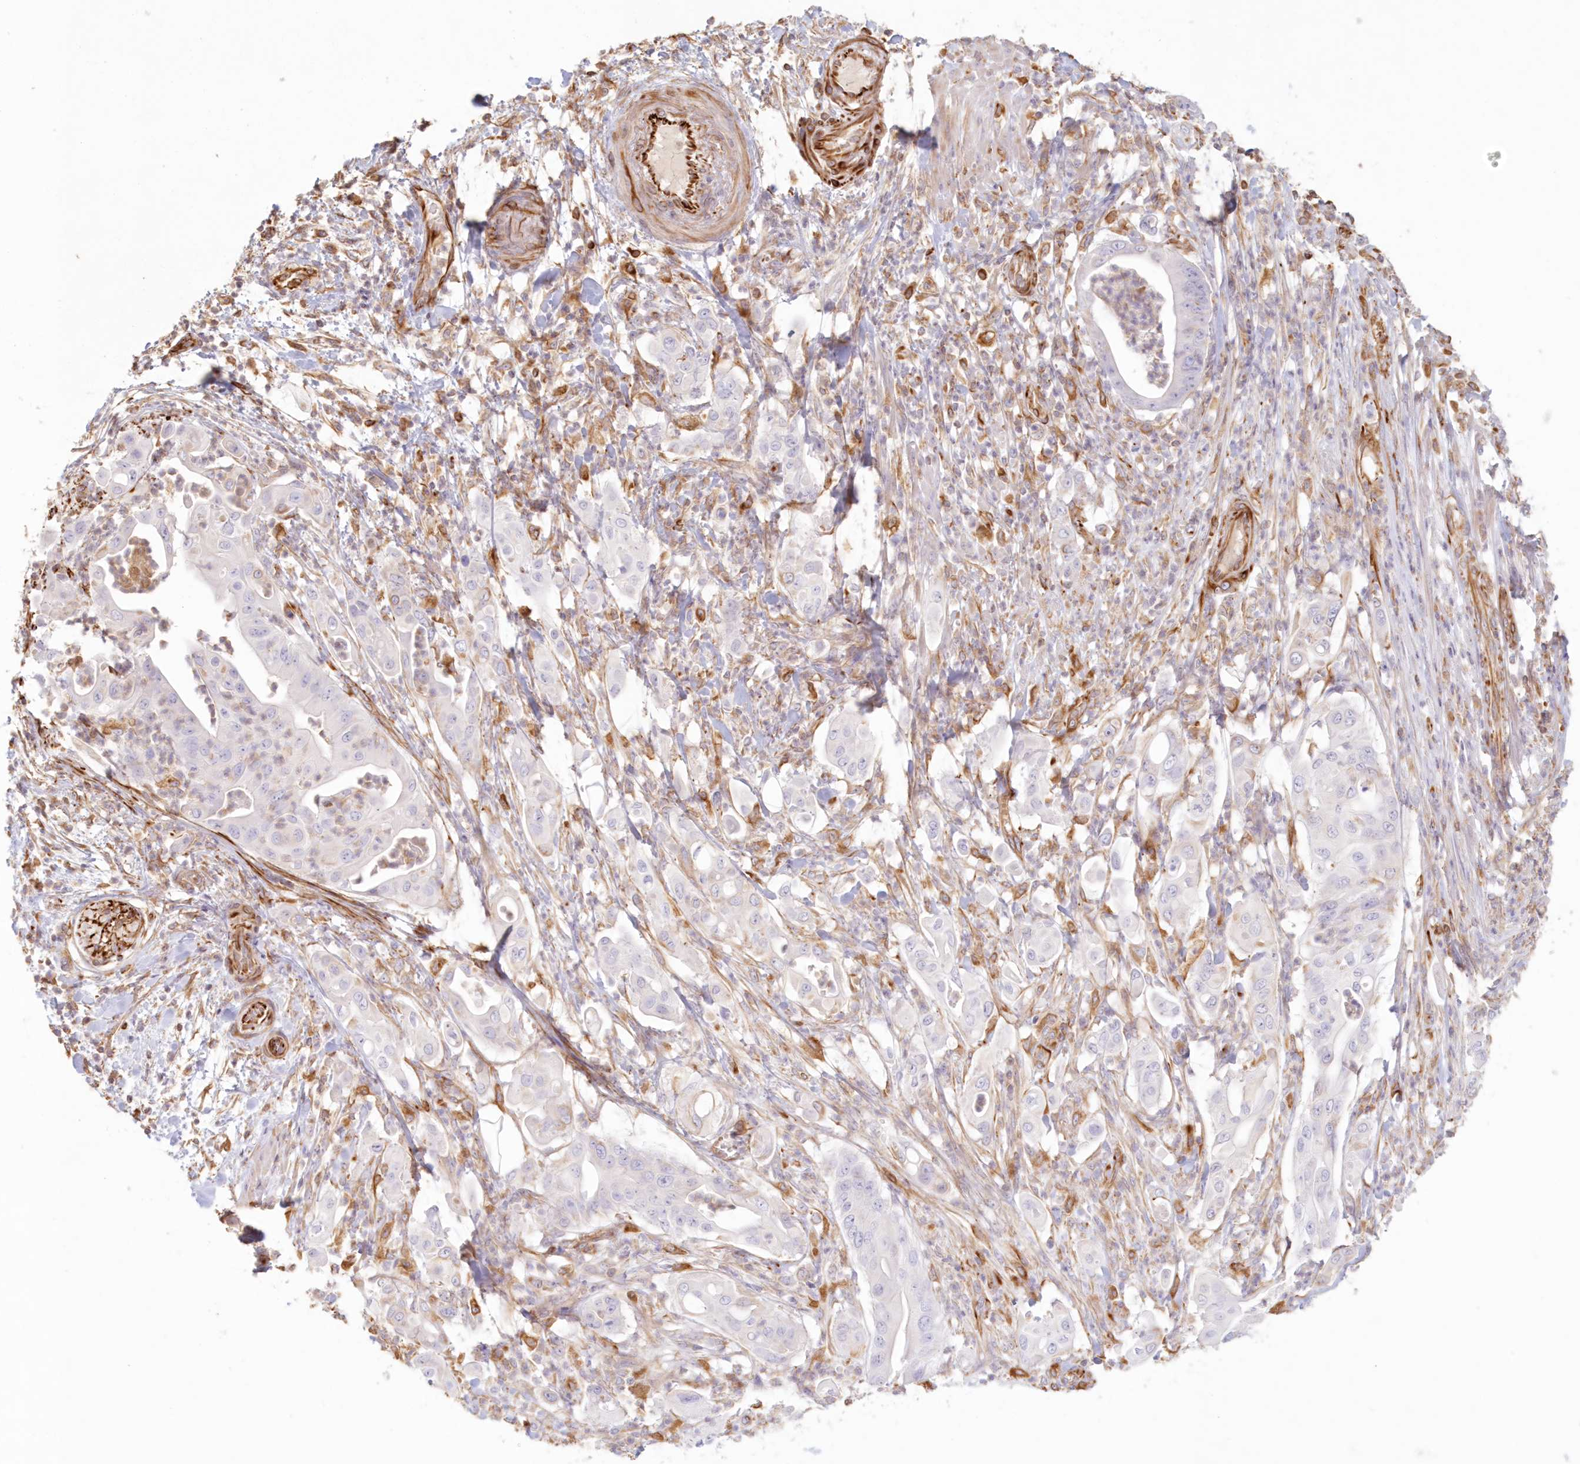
{"staining": {"intensity": "negative", "quantity": "none", "location": "none"}, "tissue": "pancreatic cancer", "cell_type": "Tumor cells", "image_type": "cancer", "snomed": [{"axis": "morphology", "description": "Adenocarcinoma, NOS"}, {"axis": "topography", "description": "Pancreas"}], "caption": "High magnification brightfield microscopy of pancreatic adenocarcinoma stained with DAB (brown) and counterstained with hematoxylin (blue): tumor cells show no significant positivity.", "gene": "DMRTB1", "patient": {"sex": "female", "age": 77}}